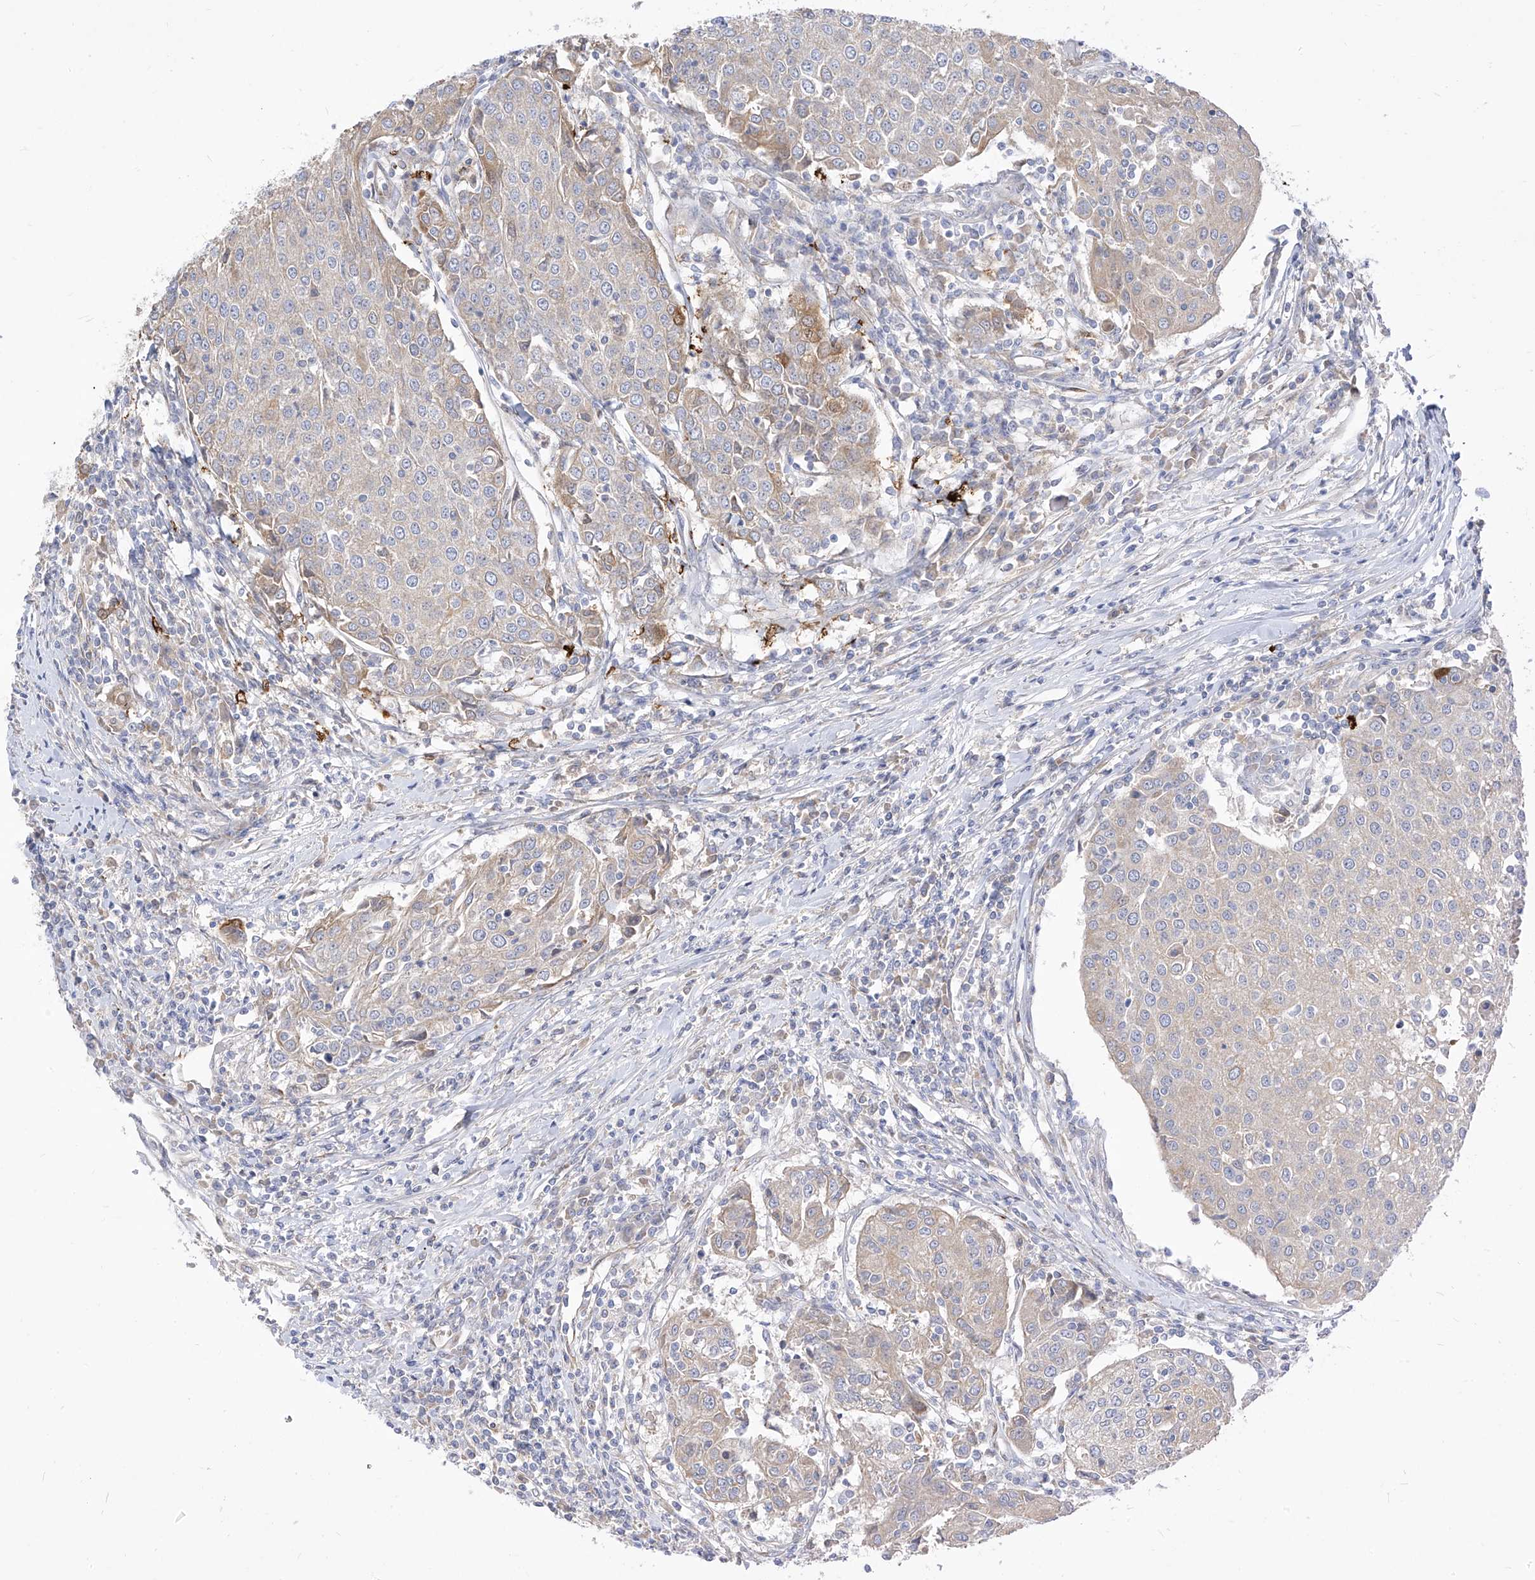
{"staining": {"intensity": "weak", "quantity": "25%-75%", "location": "cytoplasmic/membranous"}, "tissue": "urothelial cancer", "cell_type": "Tumor cells", "image_type": "cancer", "snomed": [{"axis": "morphology", "description": "Urothelial carcinoma, High grade"}, {"axis": "topography", "description": "Urinary bladder"}], "caption": "This is an image of immunohistochemistry (IHC) staining of urothelial cancer, which shows weak staining in the cytoplasmic/membranous of tumor cells.", "gene": "RASA2", "patient": {"sex": "female", "age": 85}}